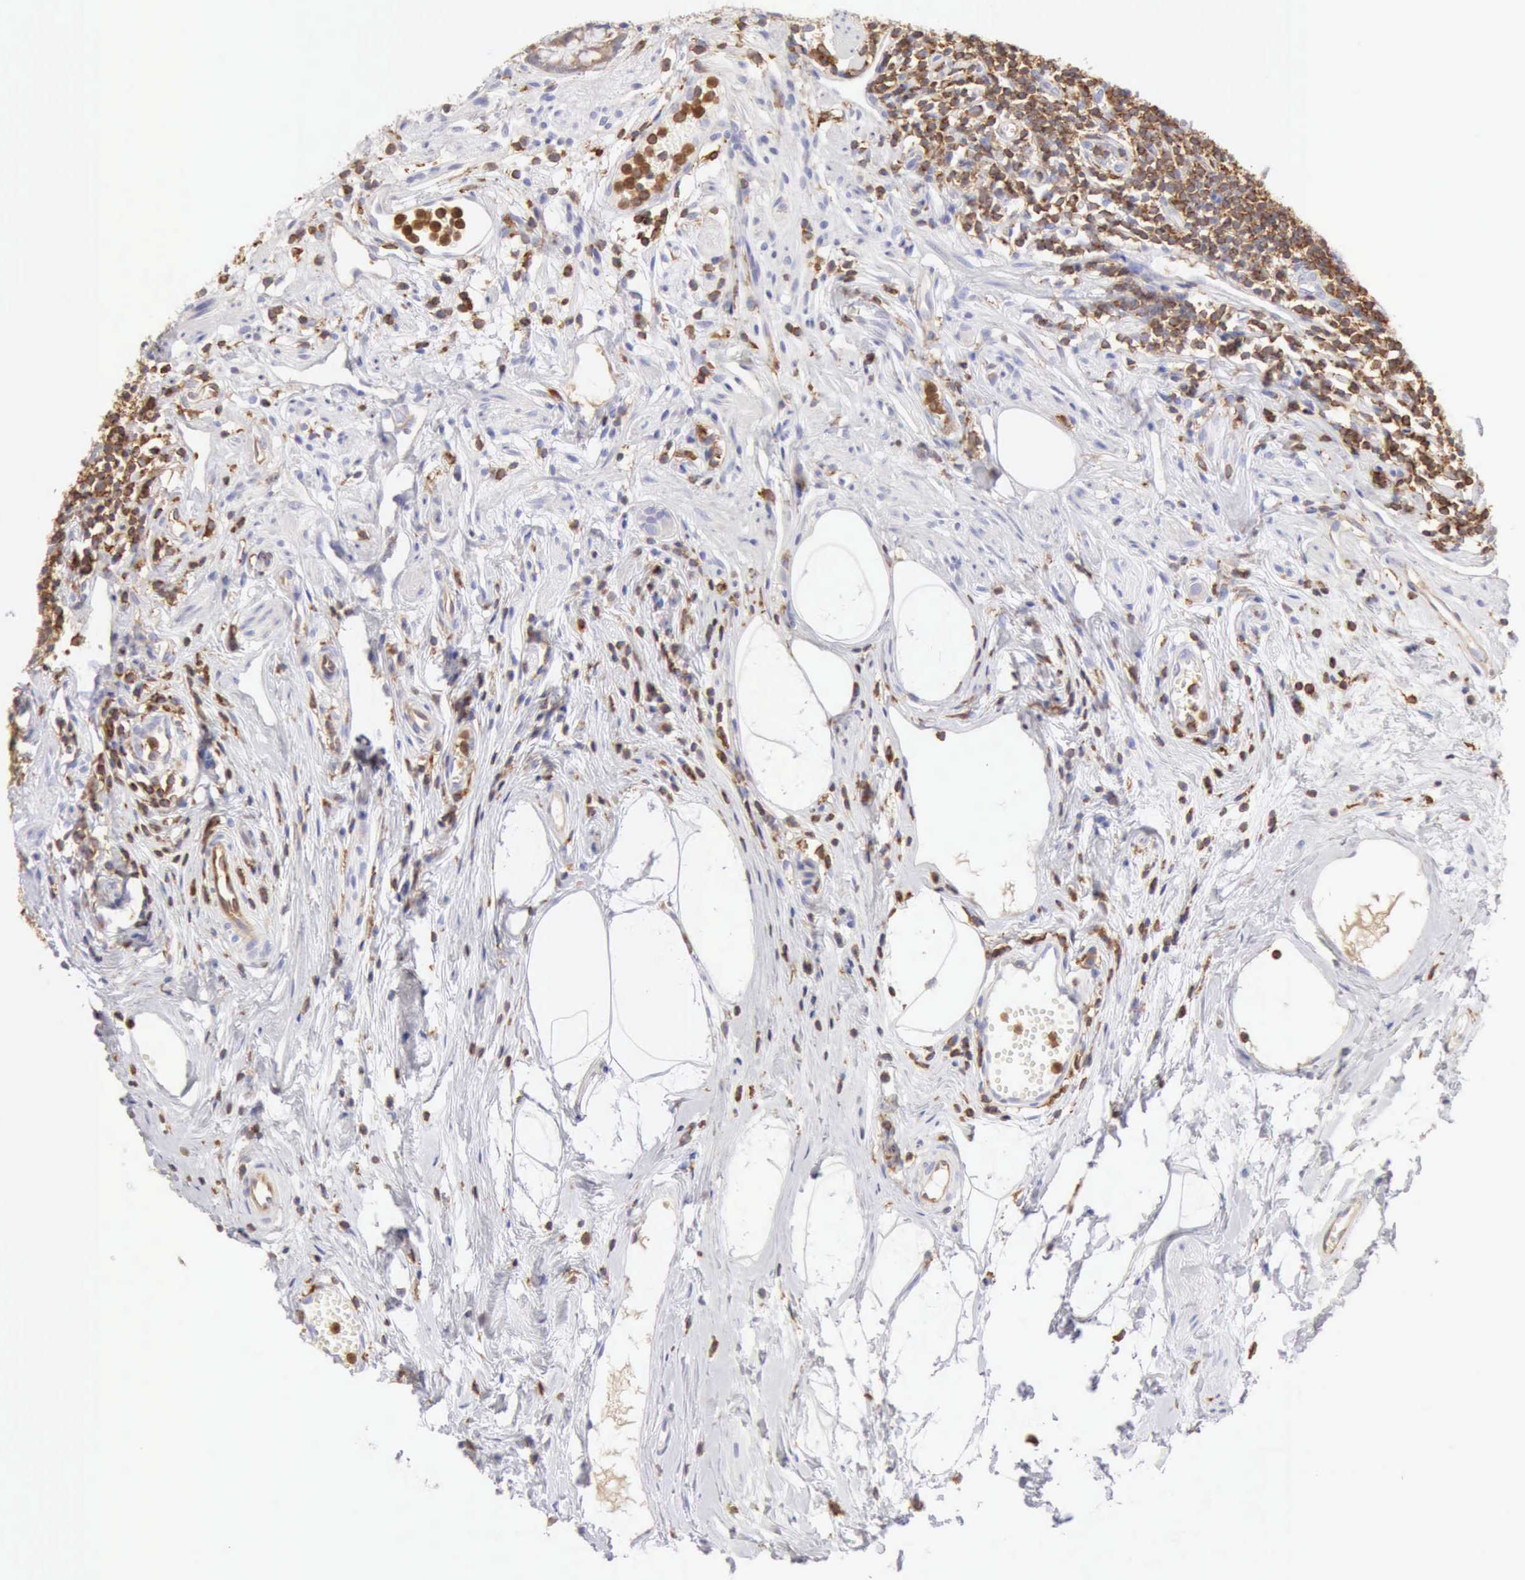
{"staining": {"intensity": "weak", "quantity": "25%-75%", "location": "cytoplasmic/membranous"}, "tissue": "appendix", "cell_type": "Glandular cells", "image_type": "normal", "snomed": [{"axis": "morphology", "description": "Normal tissue, NOS"}, {"axis": "topography", "description": "Appendix"}], "caption": "The micrograph reveals staining of unremarkable appendix, revealing weak cytoplasmic/membranous protein staining (brown color) within glandular cells.", "gene": "ARHGAP4", "patient": {"sex": "male", "age": 38}}